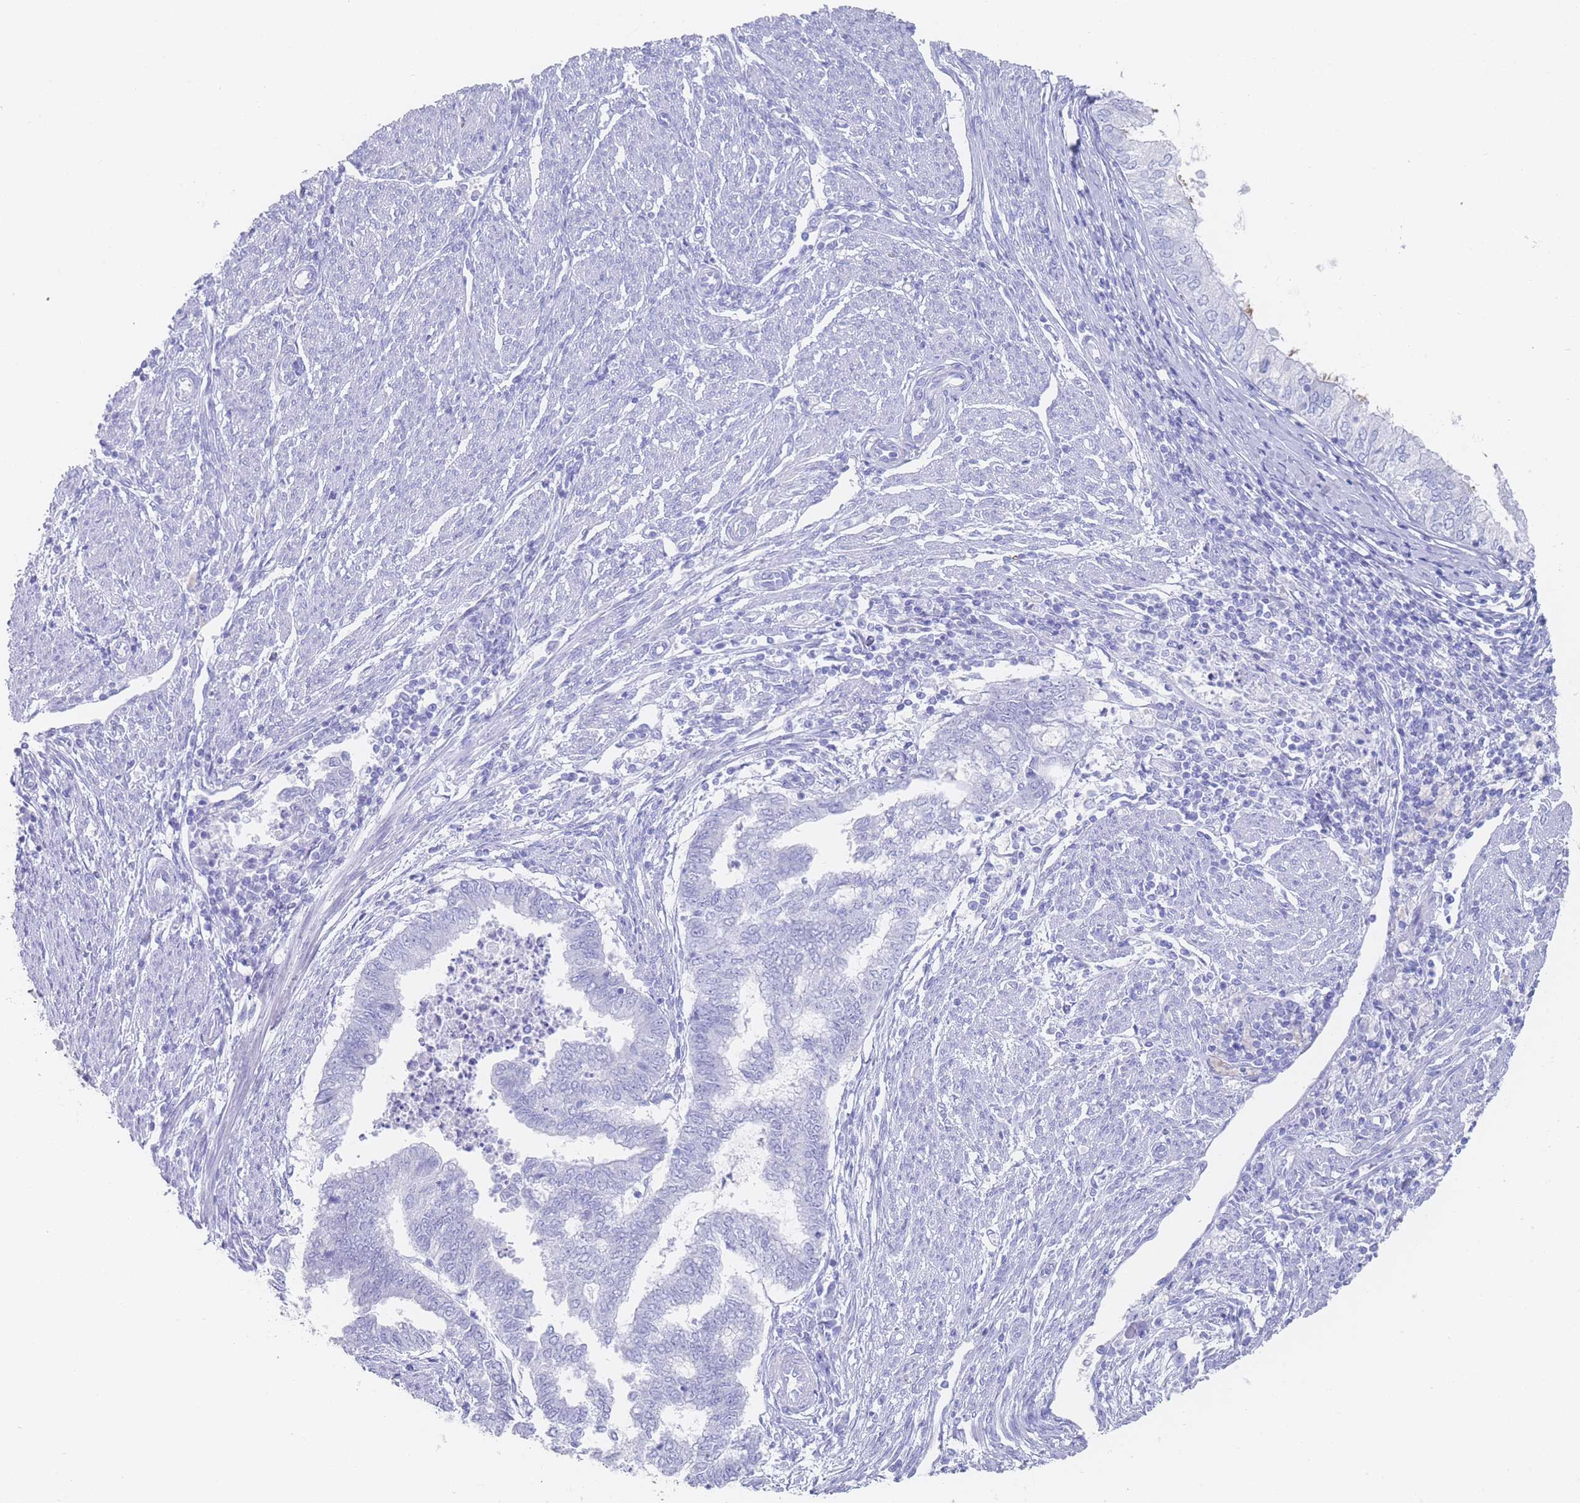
{"staining": {"intensity": "negative", "quantity": "none", "location": "none"}, "tissue": "endometrial cancer", "cell_type": "Tumor cells", "image_type": "cancer", "snomed": [{"axis": "morphology", "description": "Adenocarcinoma, NOS"}, {"axis": "topography", "description": "Endometrium"}], "caption": "Immunohistochemistry (IHC) image of neoplastic tissue: human adenocarcinoma (endometrial) stained with DAB (3,3'-diaminobenzidine) exhibits no significant protein staining in tumor cells.", "gene": "LRRC37A", "patient": {"sex": "female", "age": 79}}